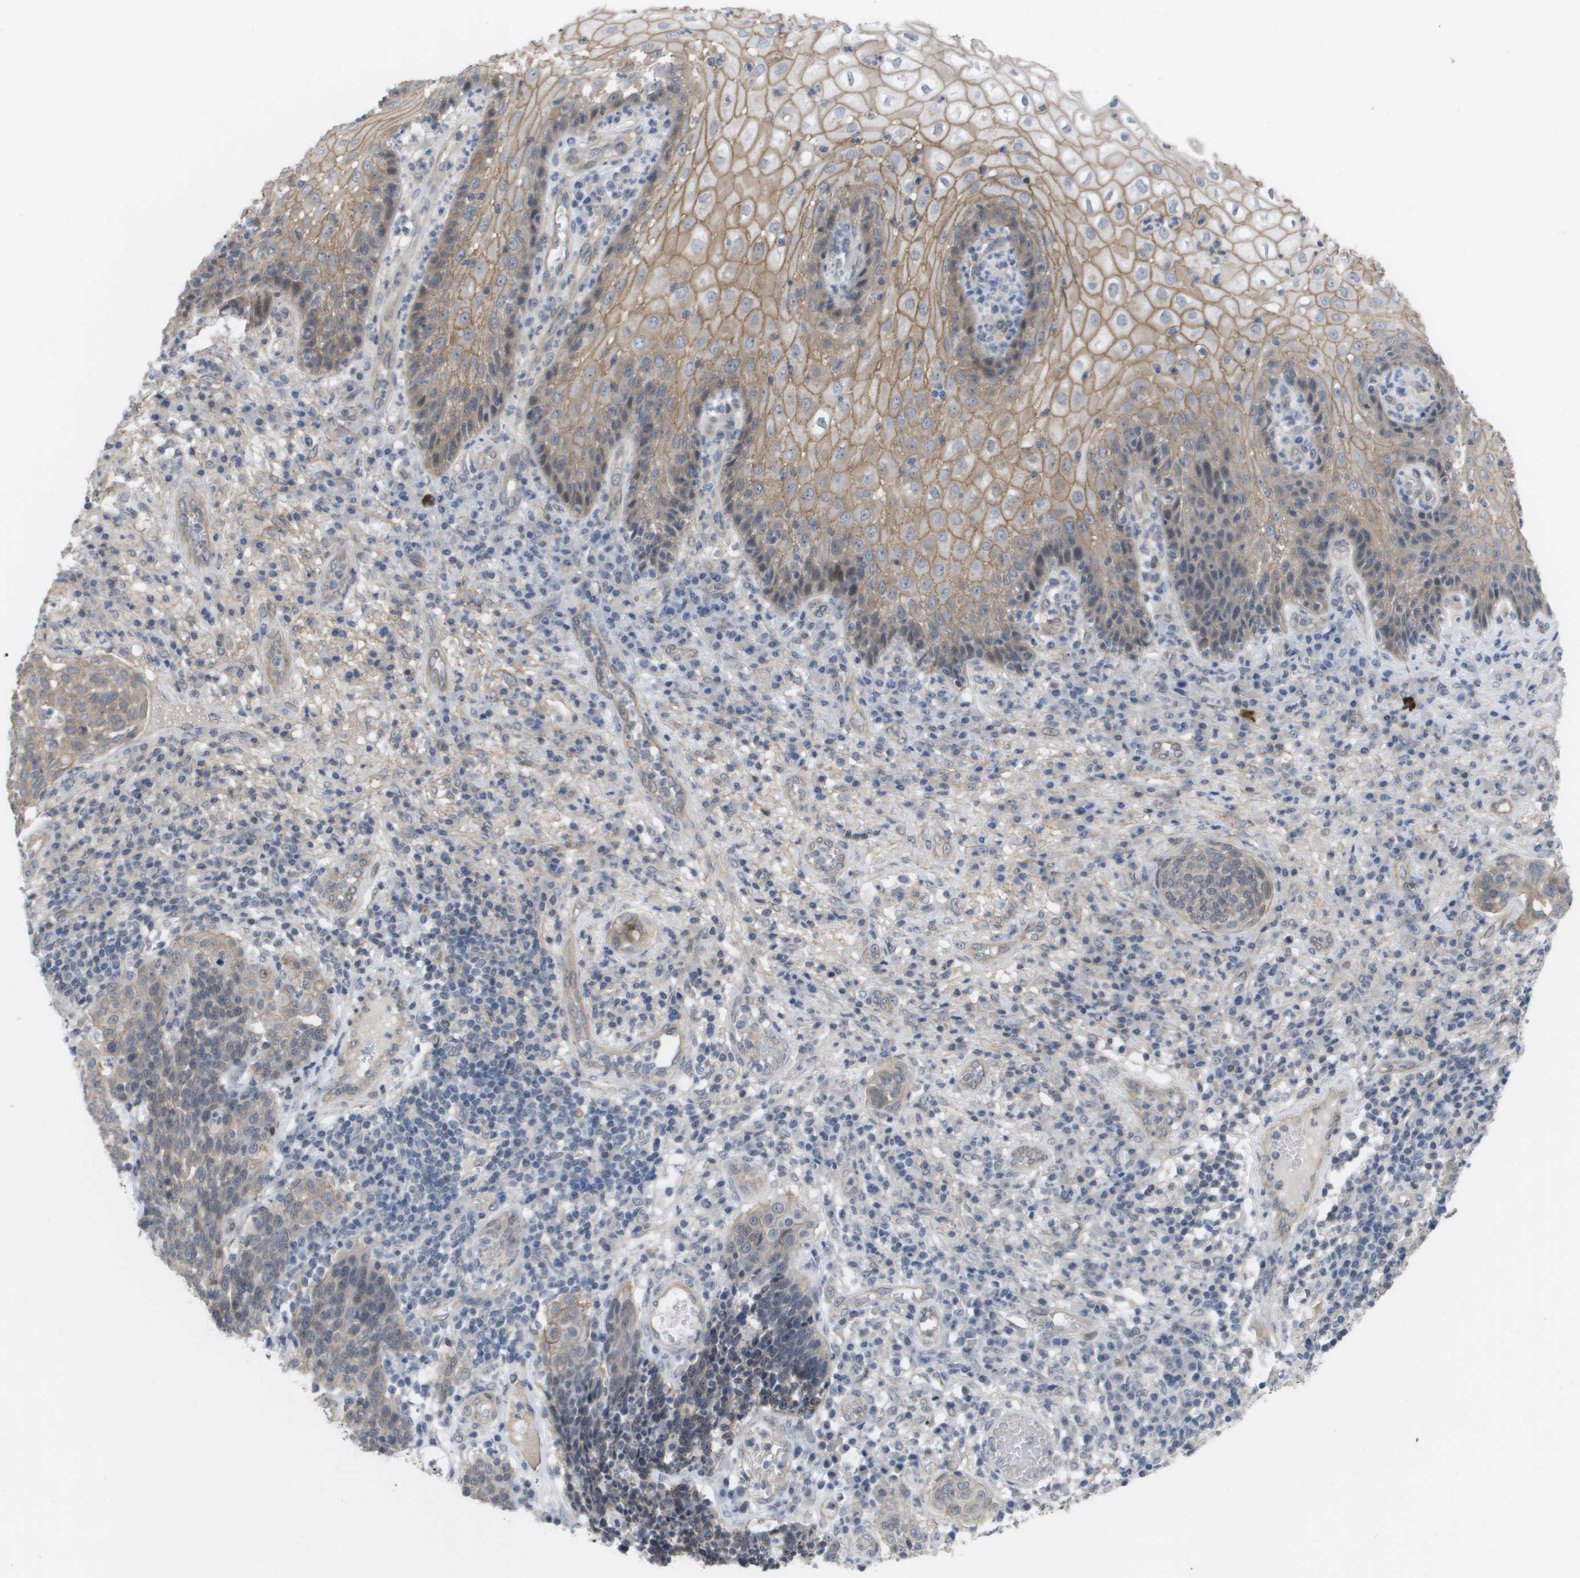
{"staining": {"intensity": "weak", "quantity": ">75%", "location": "cytoplasmic/membranous"}, "tissue": "cervical cancer", "cell_type": "Tumor cells", "image_type": "cancer", "snomed": [{"axis": "morphology", "description": "Squamous cell carcinoma, NOS"}, {"axis": "topography", "description": "Cervix"}], "caption": "Squamous cell carcinoma (cervical) stained with a protein marker displays weak staining in tumor cells.", "gene": "MTARC2", "patient": {"sex": "female", "age": 34}}